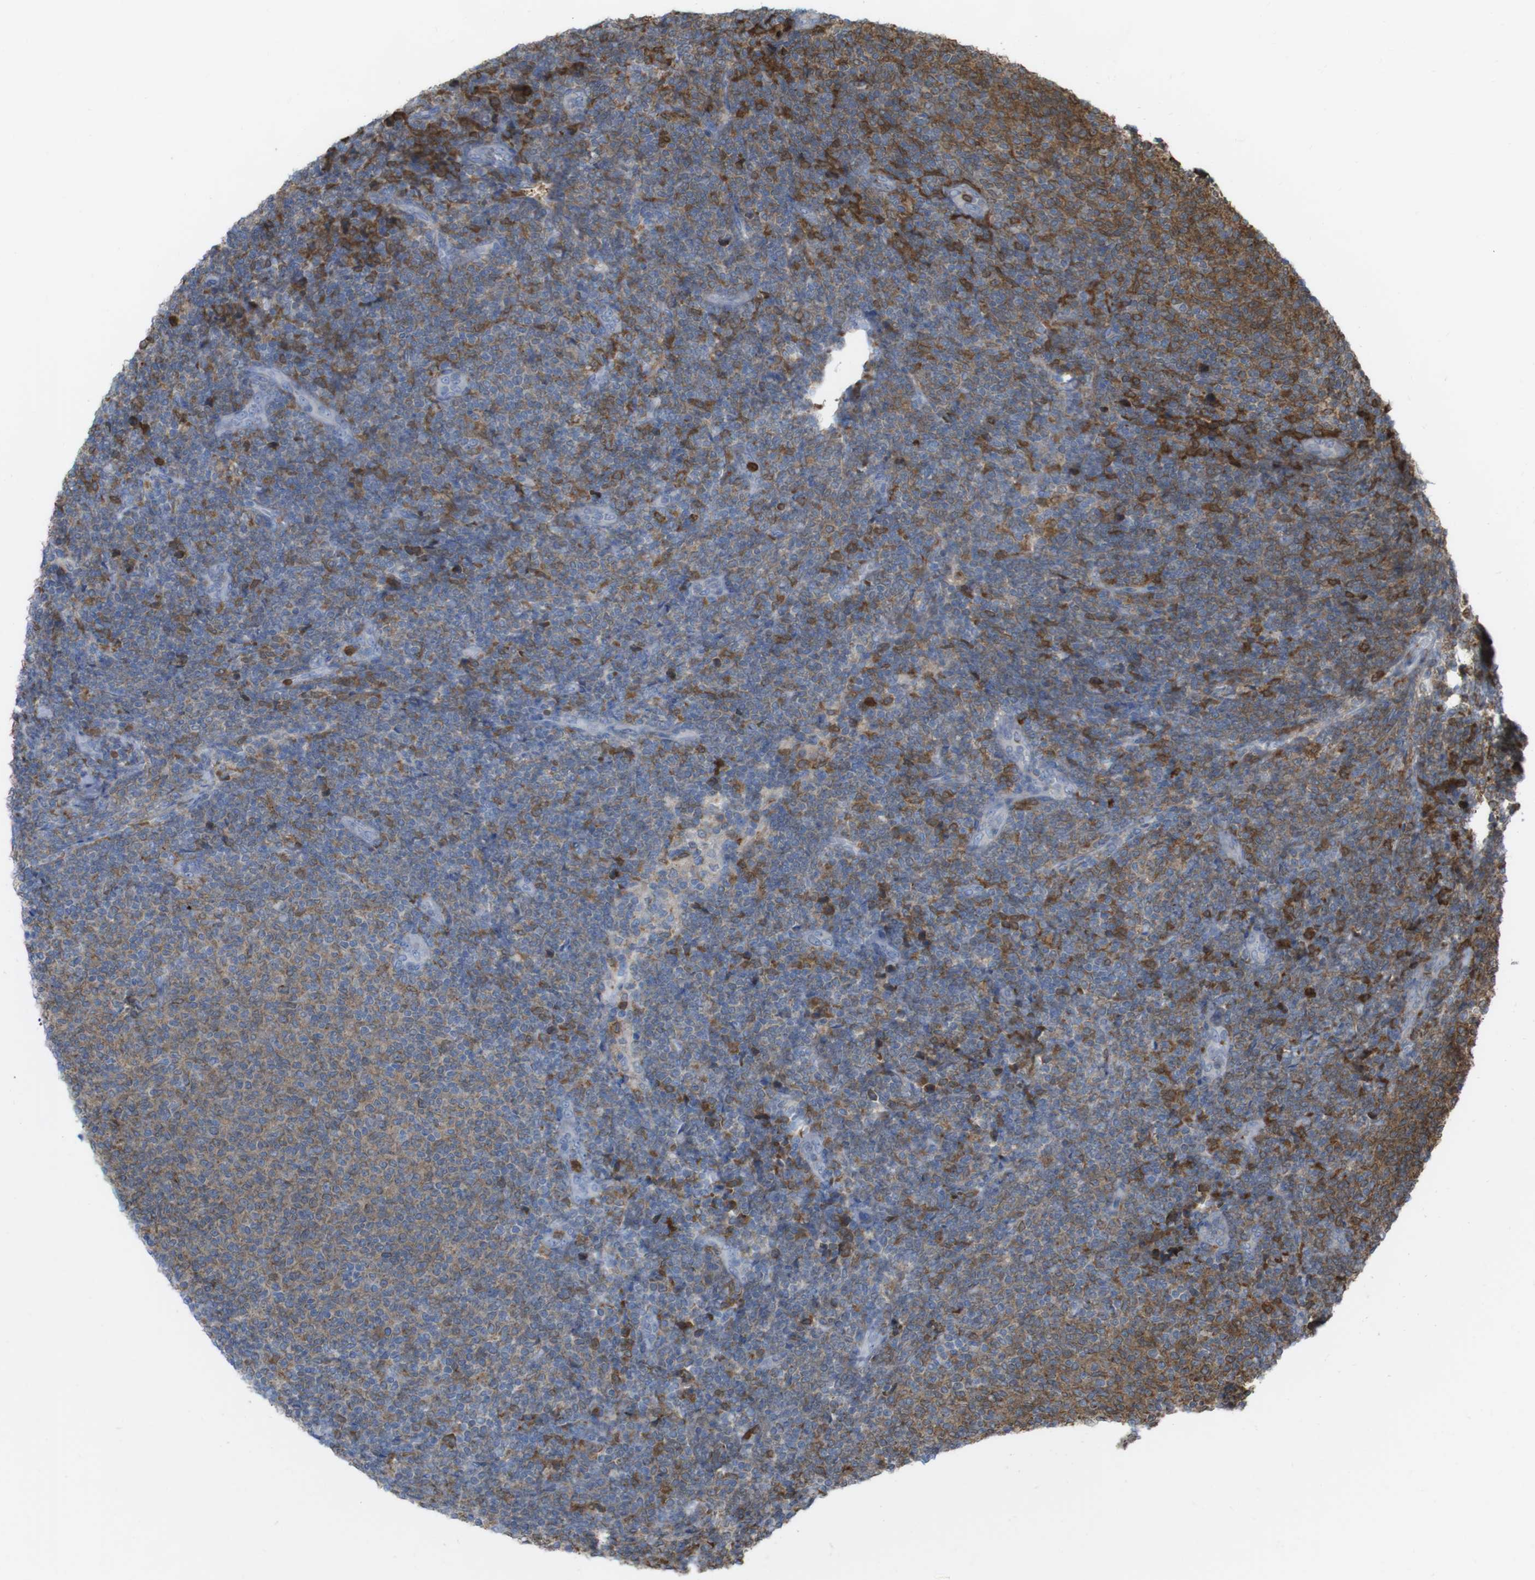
{"staining": {"intensity": "weak", "quantity": "25%-75%", "location": "cytoplasmic/membranous"}, "tissue": "lymphoma", "cell_type": "Tumor cells", "image_type": "cancer", "snomed": [{"axis": "morphology", "description": "Malignant lymphoma, non-Hodgkin's type, Low grade"}, {"axis": "topography", "description": "Lymph node"}], "caption": "Malignant lymphoma, non-Hodgkin's type (low-grade) stained with DAB (3,3'-diaminobenzidine) immunohistochemistry (IHC) shows low levels of weak cytoplasmic/membranous staining in approximately 25%-75% of tumor cells. (IHC, brightfield microscopy, high magnification).", "gene": "PRKCD", "patient": {"sex": "male", "age": 66}}